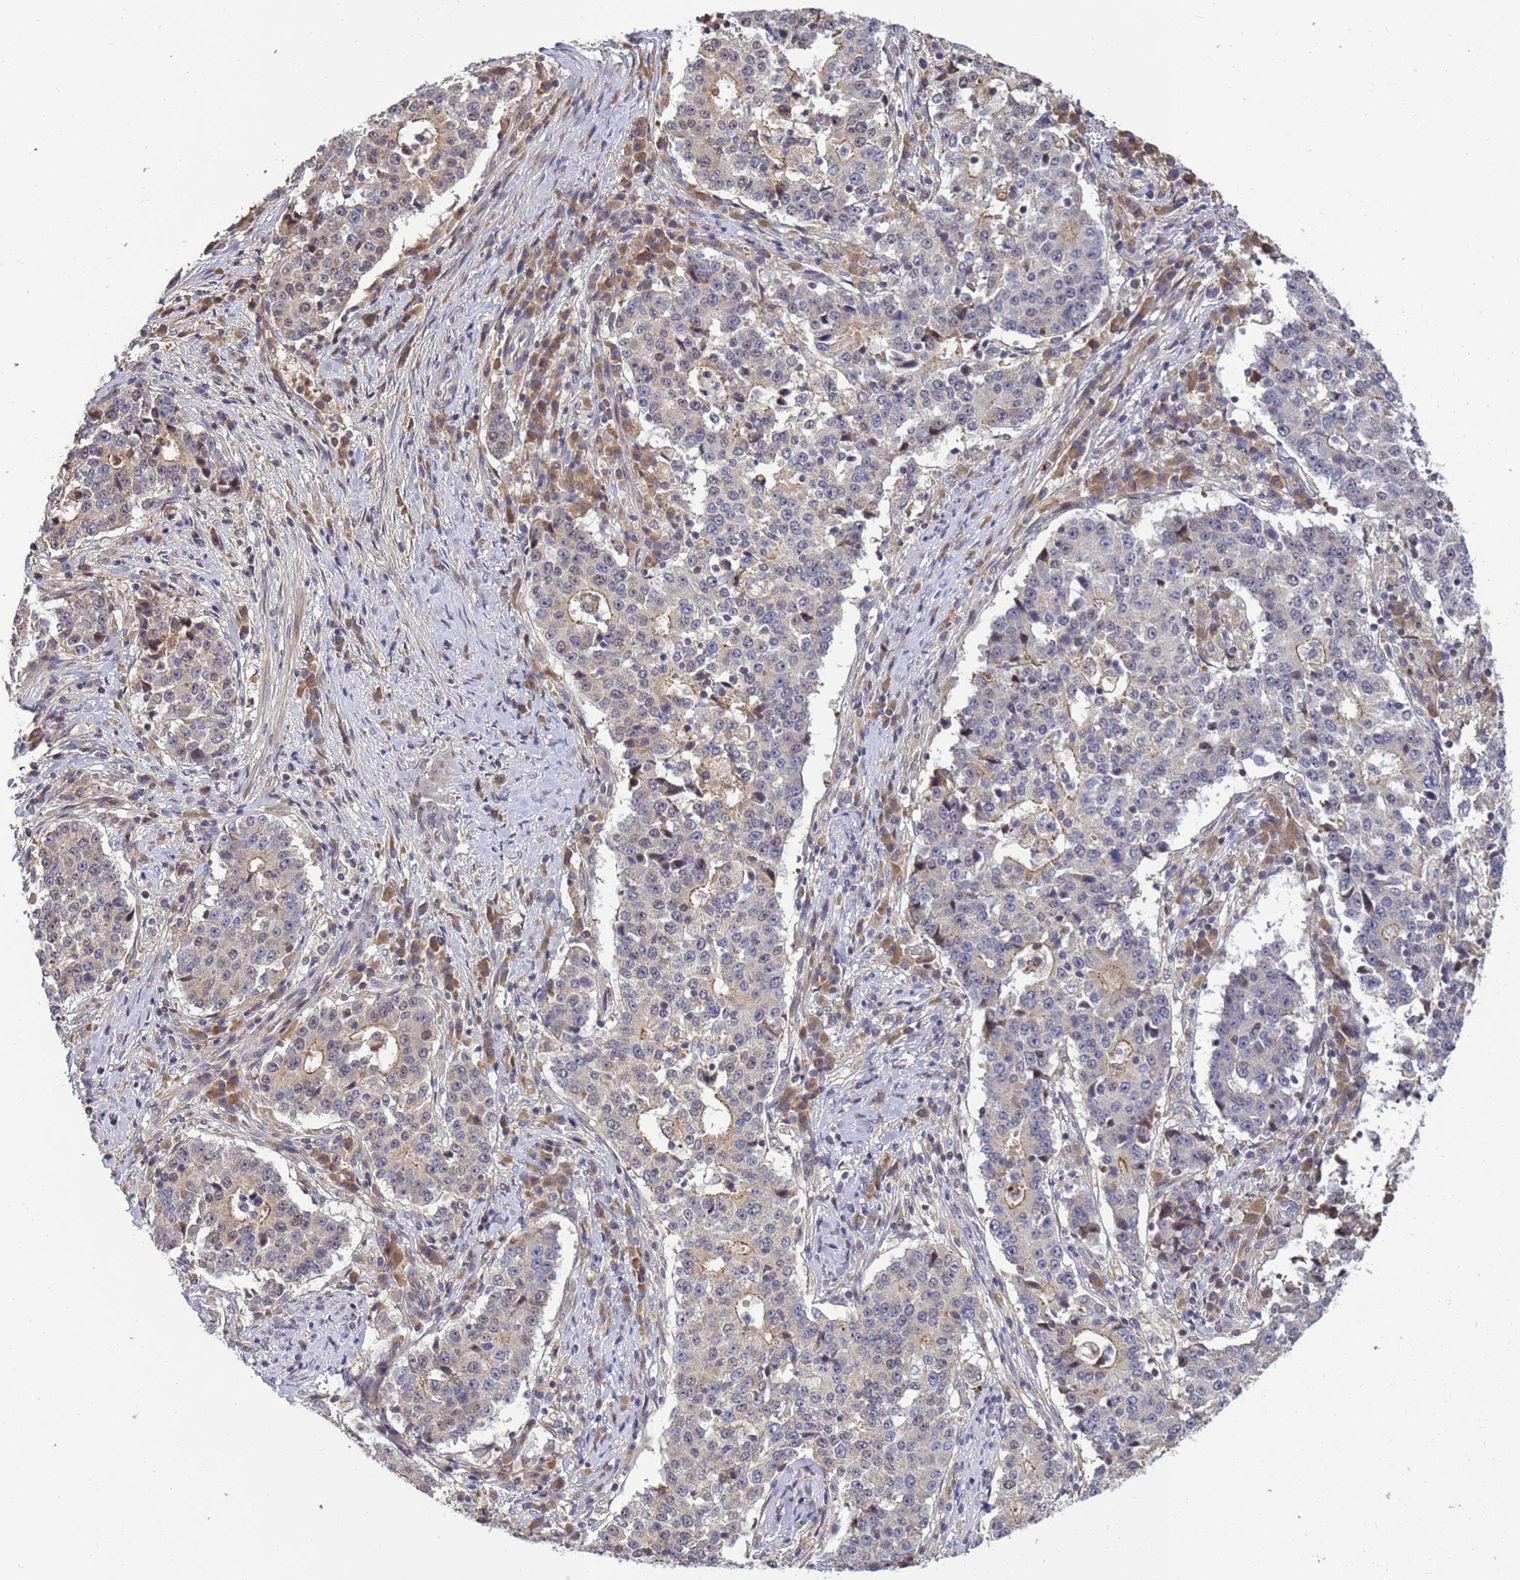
{"staining": {"intensity": "negative", "quantity": "none", "location": "none"}, "tissue": "stomach cancer", "cell_type": "Tumor cells", "image_type": "cancer", "snomed": [{"axis": "morphology", "description": "Adenocarcinoma, NOS"}, {"axis": "topography", "description": "Stomach"}], "caption": "An IHC histopathology image of adenocarcinoma (stomach) is shown. There is no staining in tumor cells of adenocarcinoma (stomach). (DAB IHC with hematoxylin counter stain).", "gene": "TMEM74B", "patient": {"sex": "male", "age": 59}}